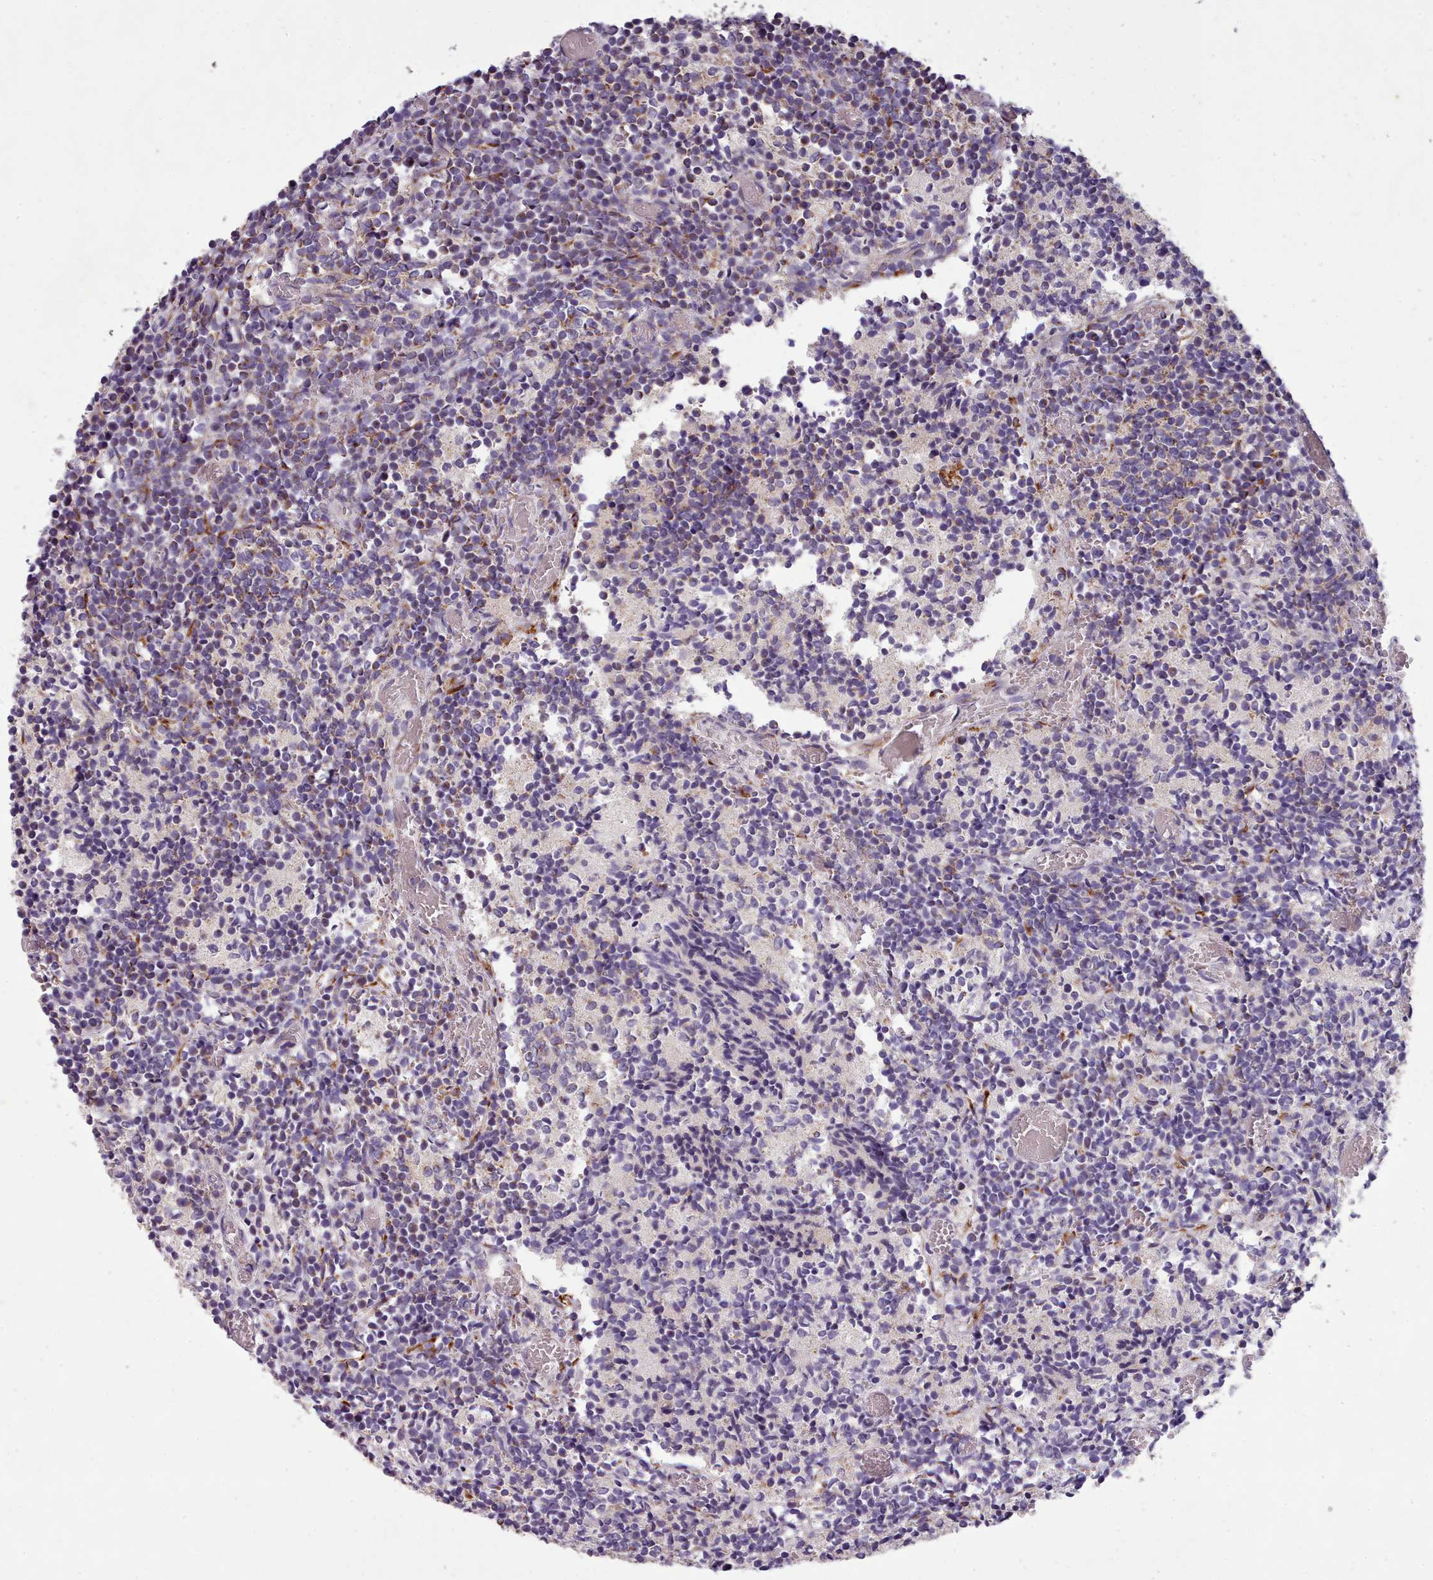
{"staining": {"intensity": "moderate", "quantity": "<25%", "location": "cytoplasmic/membranous"}, "tissue": "glioma", "cell_type": "Tumor cells", "image_type": "cancer", "snomed": [{"axis": "morphology", "description": "Glioma, malignant, Low grade"}, {"axis": "topography", "description": "Brain"}], "caption": "High-power microscopy captured an immunohistochemistry image of glioma, revealing moderate cytoplasmic/membranous expression in about <25% of tumor cells. The staining was performed using DAB, with brown indicating positive protein expression. Nuclei are stained blue with hematoxylin.", "gene": "FKBP10", "patient": {"sex": "female", "age": 1}}